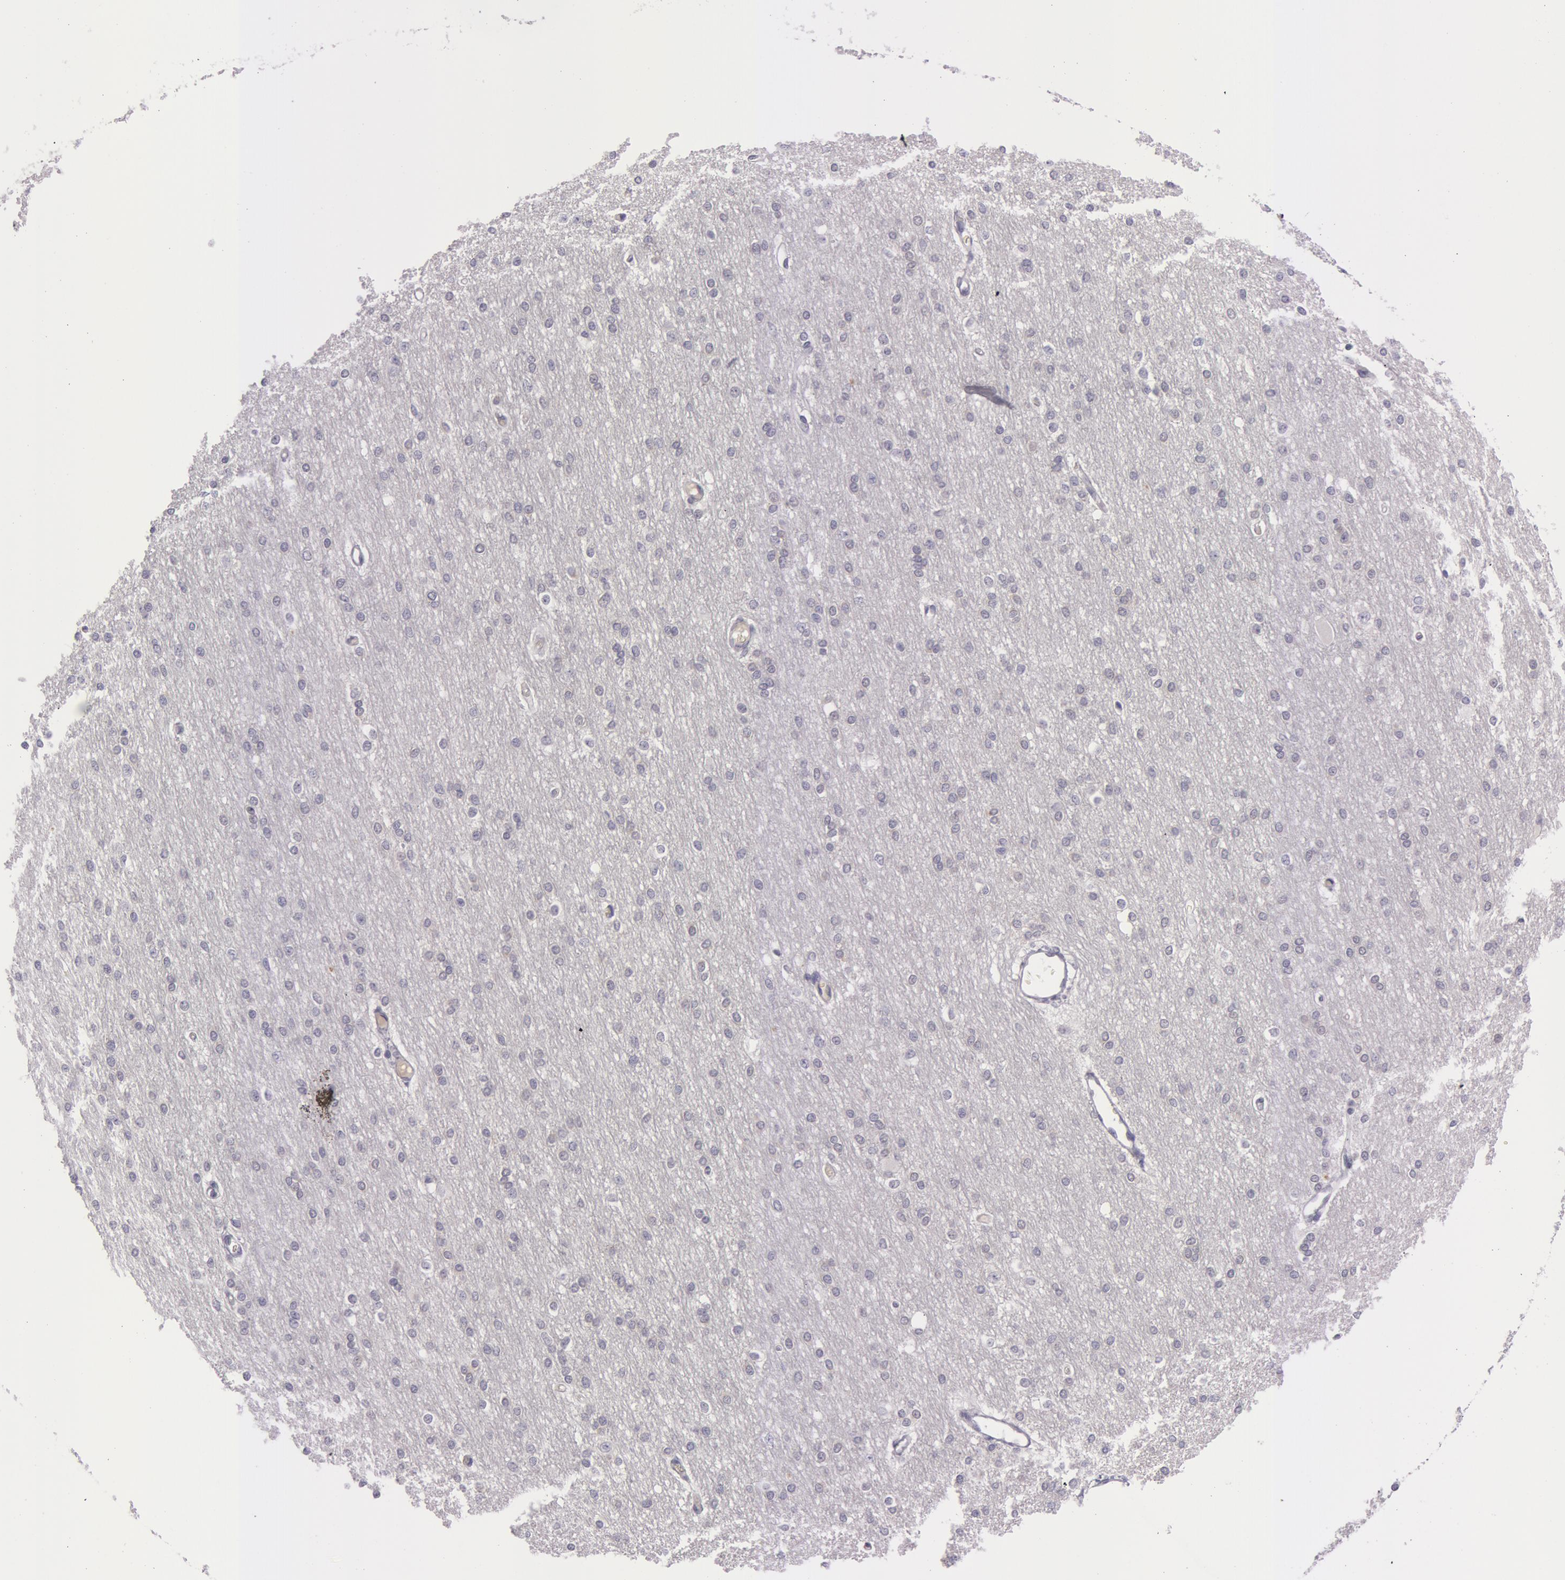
{"staining": {"intensity": "negative", "quantity": "none", "location": "none"}, "tissue": "cerebral cortex", "cell_type": "Endothelial cells", "image_type": "normal", "snomed": [{"axis": "morphology", "description": "Normal tissue, NOS"}, {"axis": "morphology", "description": "Inflammation, NOS"}, {"axis": "topography", "description": "Cerebral cortex"}], "caption": "This image is of benign cerebral cortex stained with IHC to label a protein in brown with the nuclei are counter-stained blue. There is no expression in endothelial cells.", "gene": "IL1RN", "patient": {"sex": "male", "age": 6}}